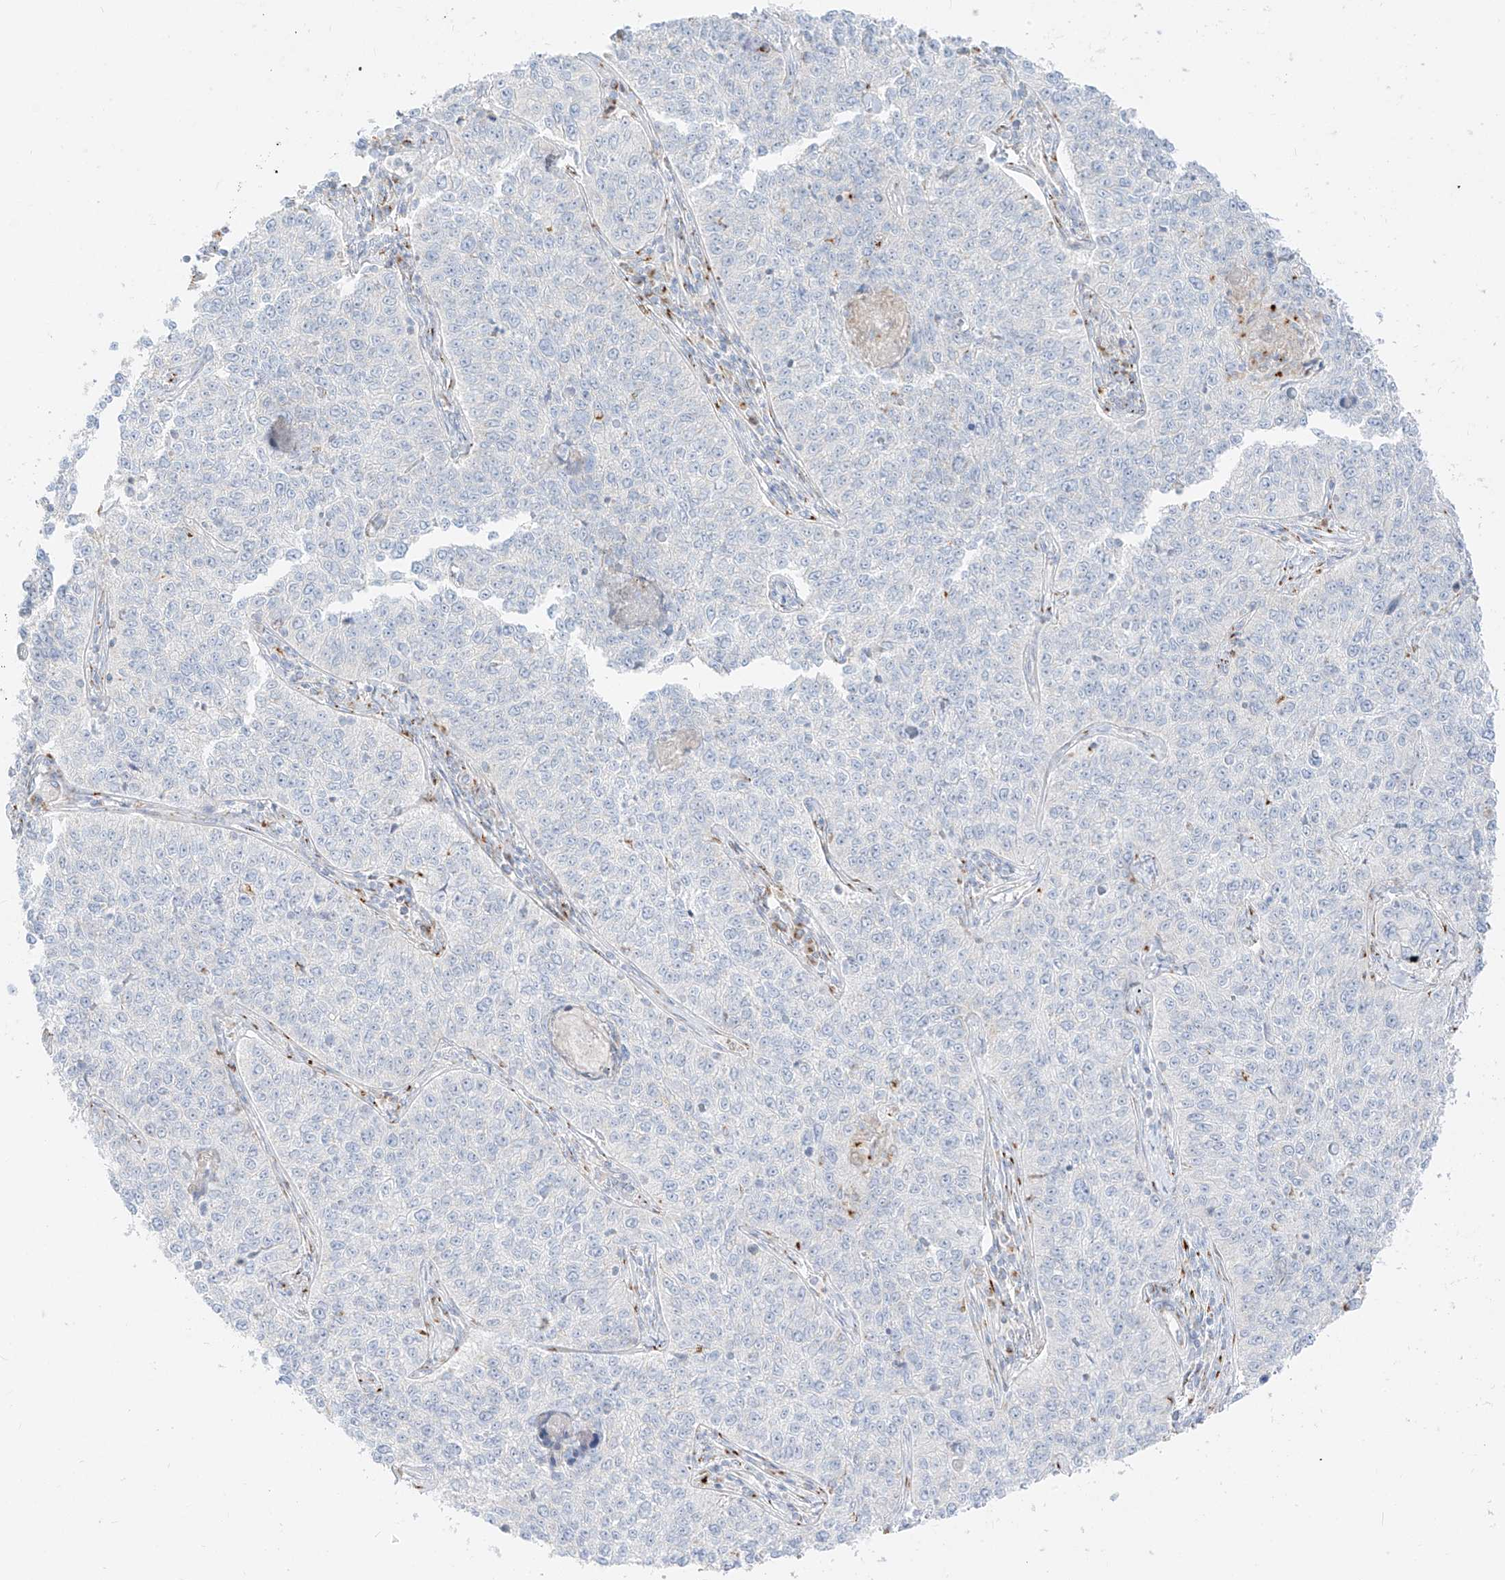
{"staining": {"intensity": "negative", "quantity": "none", "location": "none"}, "tissue": "cervical cancer", "cell_type": "Tumor cells", "image_type": "cancer", "snomed": [{"axis": "morphology", "description": "Squamous cell carcinoma, NOS"}, {"axis": "topography", "description": "Cervix"}], "caption": "This is a micrograph of immunohistochemistry (IHC) staining of cervical squamous cell carcinoma, which shows no expression in tumor cells.", "gene": "TMEM87B", "patient": {"sex": "female", "age": 35}}